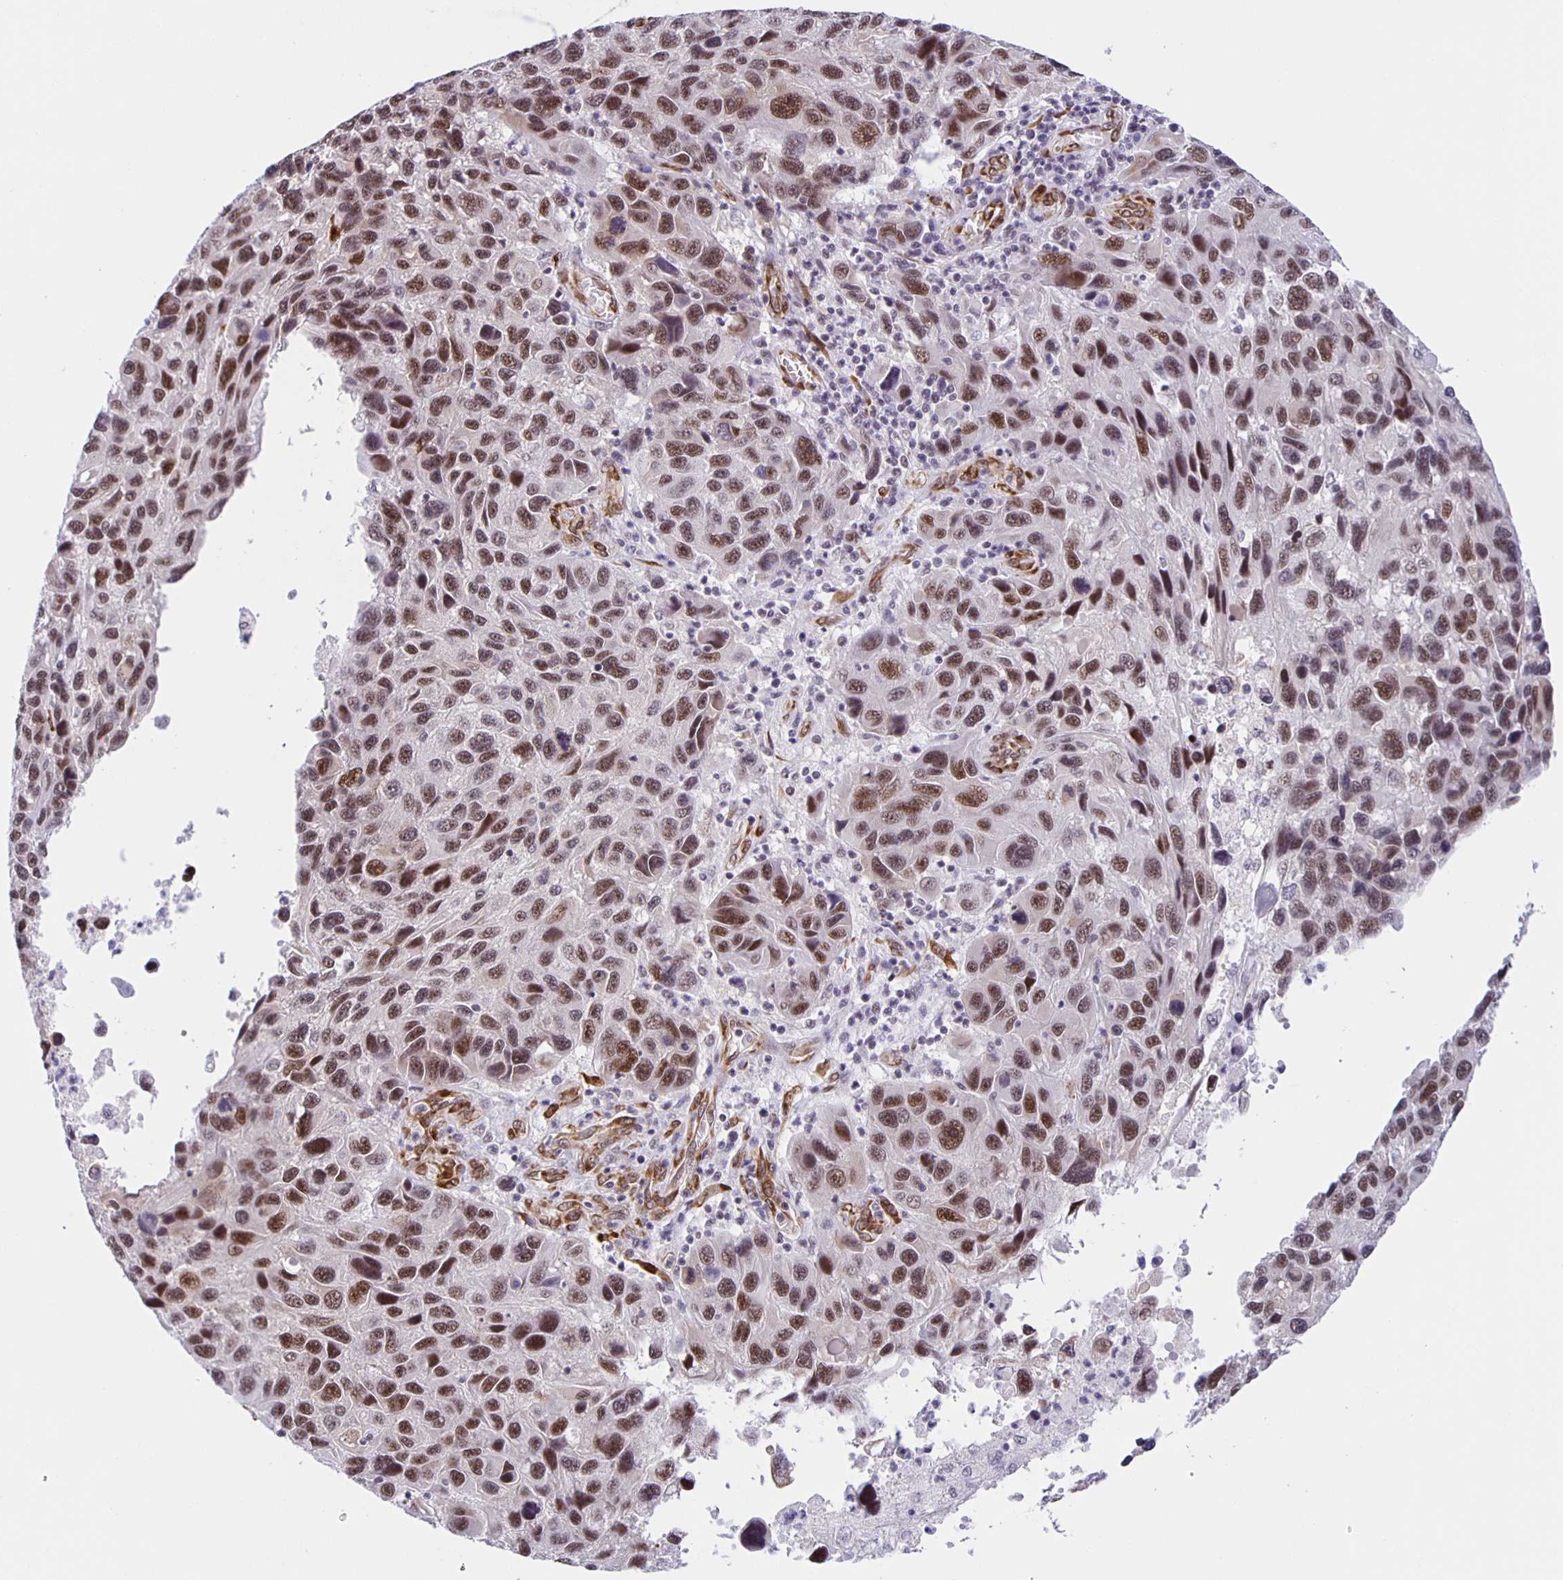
{"staining": {"intensity": "moderate", "quantity": ">75%", "location": "nuclear"}, "tissue": "melanoma", "cell_type": "Tumor cells", "image_type": "cancer", "snomed": [{"axis": "morphology", "description": "Malignant melanoma, NOS"}, {"axis": "topography", "description": "Skin"}], "caption": "Immunohistochemistry of human melanoma shows medium levels of moderate nuclear staining in about >75% of tumor cells.", "gene": "ZRANB2", "patient": {"sex": "male", "age": 53}}